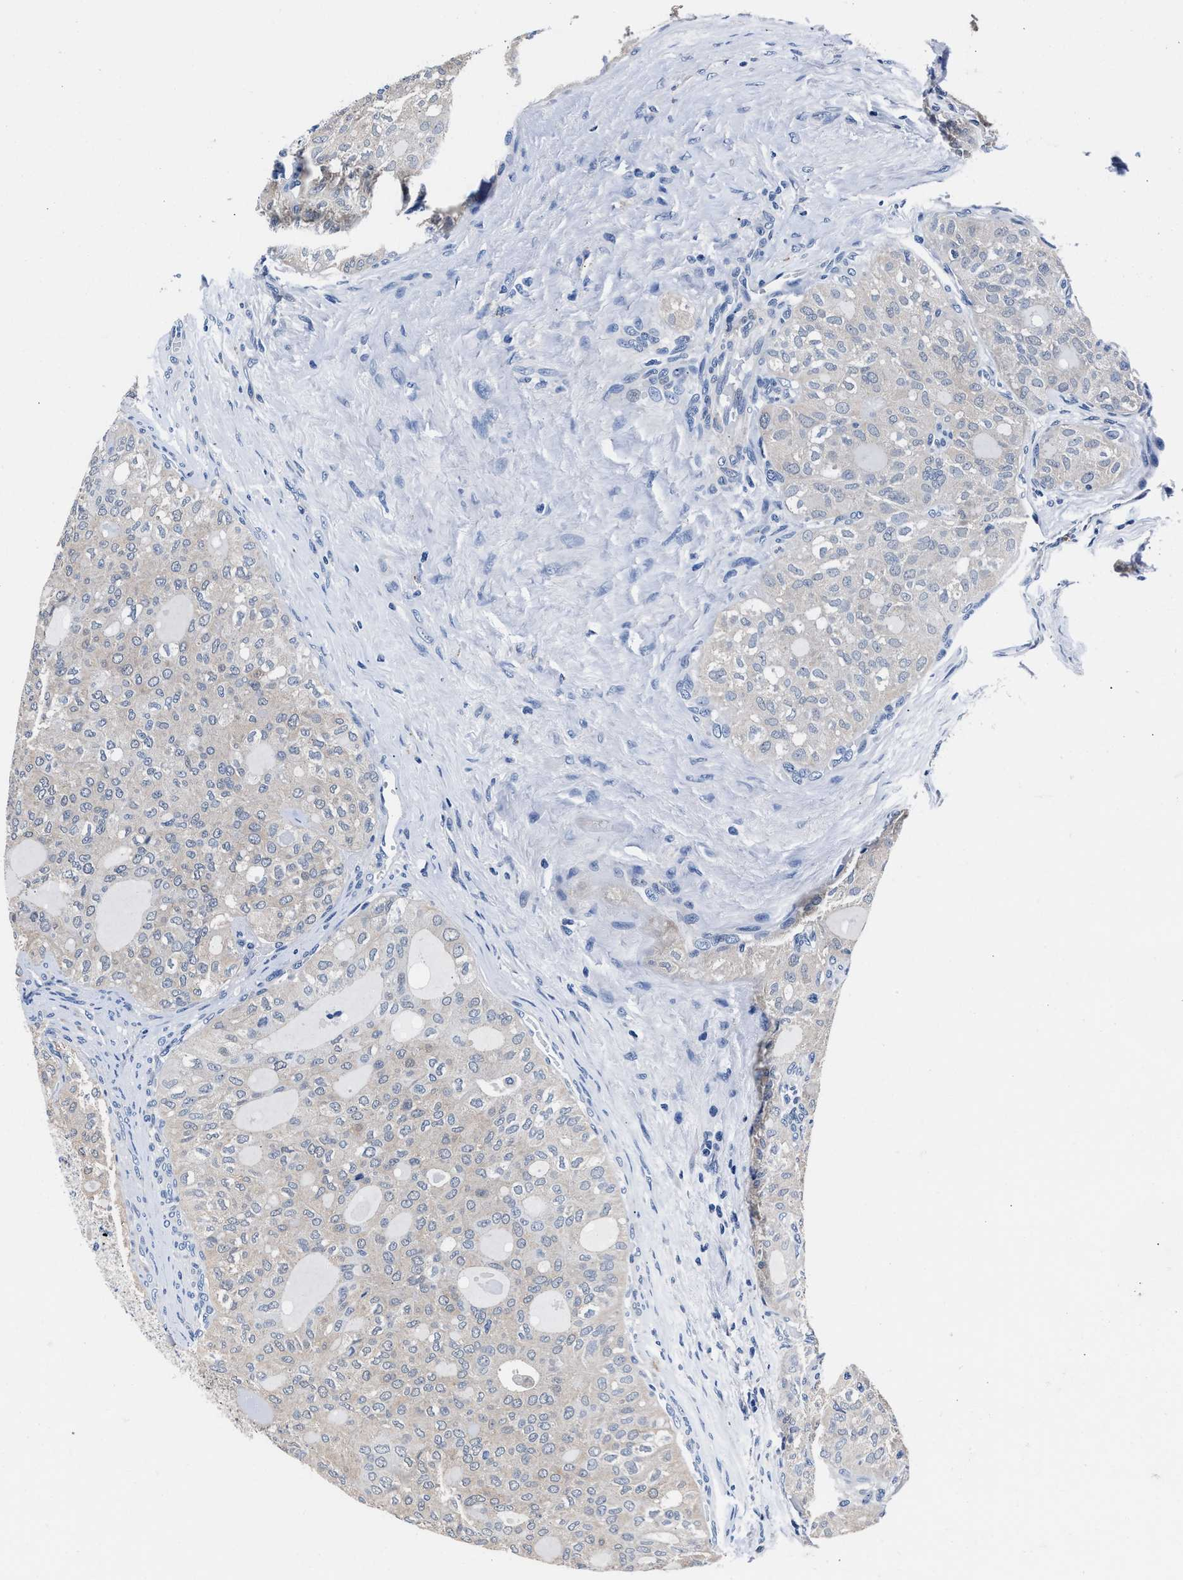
{"staining": {"intensity": "negative", "quantity": "none", "location": "none"}, "tissue": "thyroid cancer", "cell_type": "Tumor cells", "image_type": "cancer", "snomed": [{"axis": "morphology", "description": "Follicular adenoma carcinoma, NOS"}, {"axis": "topography", "description": "Thyroid gland"}], "caption": "Protein analysis of thyroid cancer (follicular adenoma carcinoma) displays no significant positivity in tumor cells.", "gene": "GSTM1", "patient": {"sex": "male", "age": 75}}